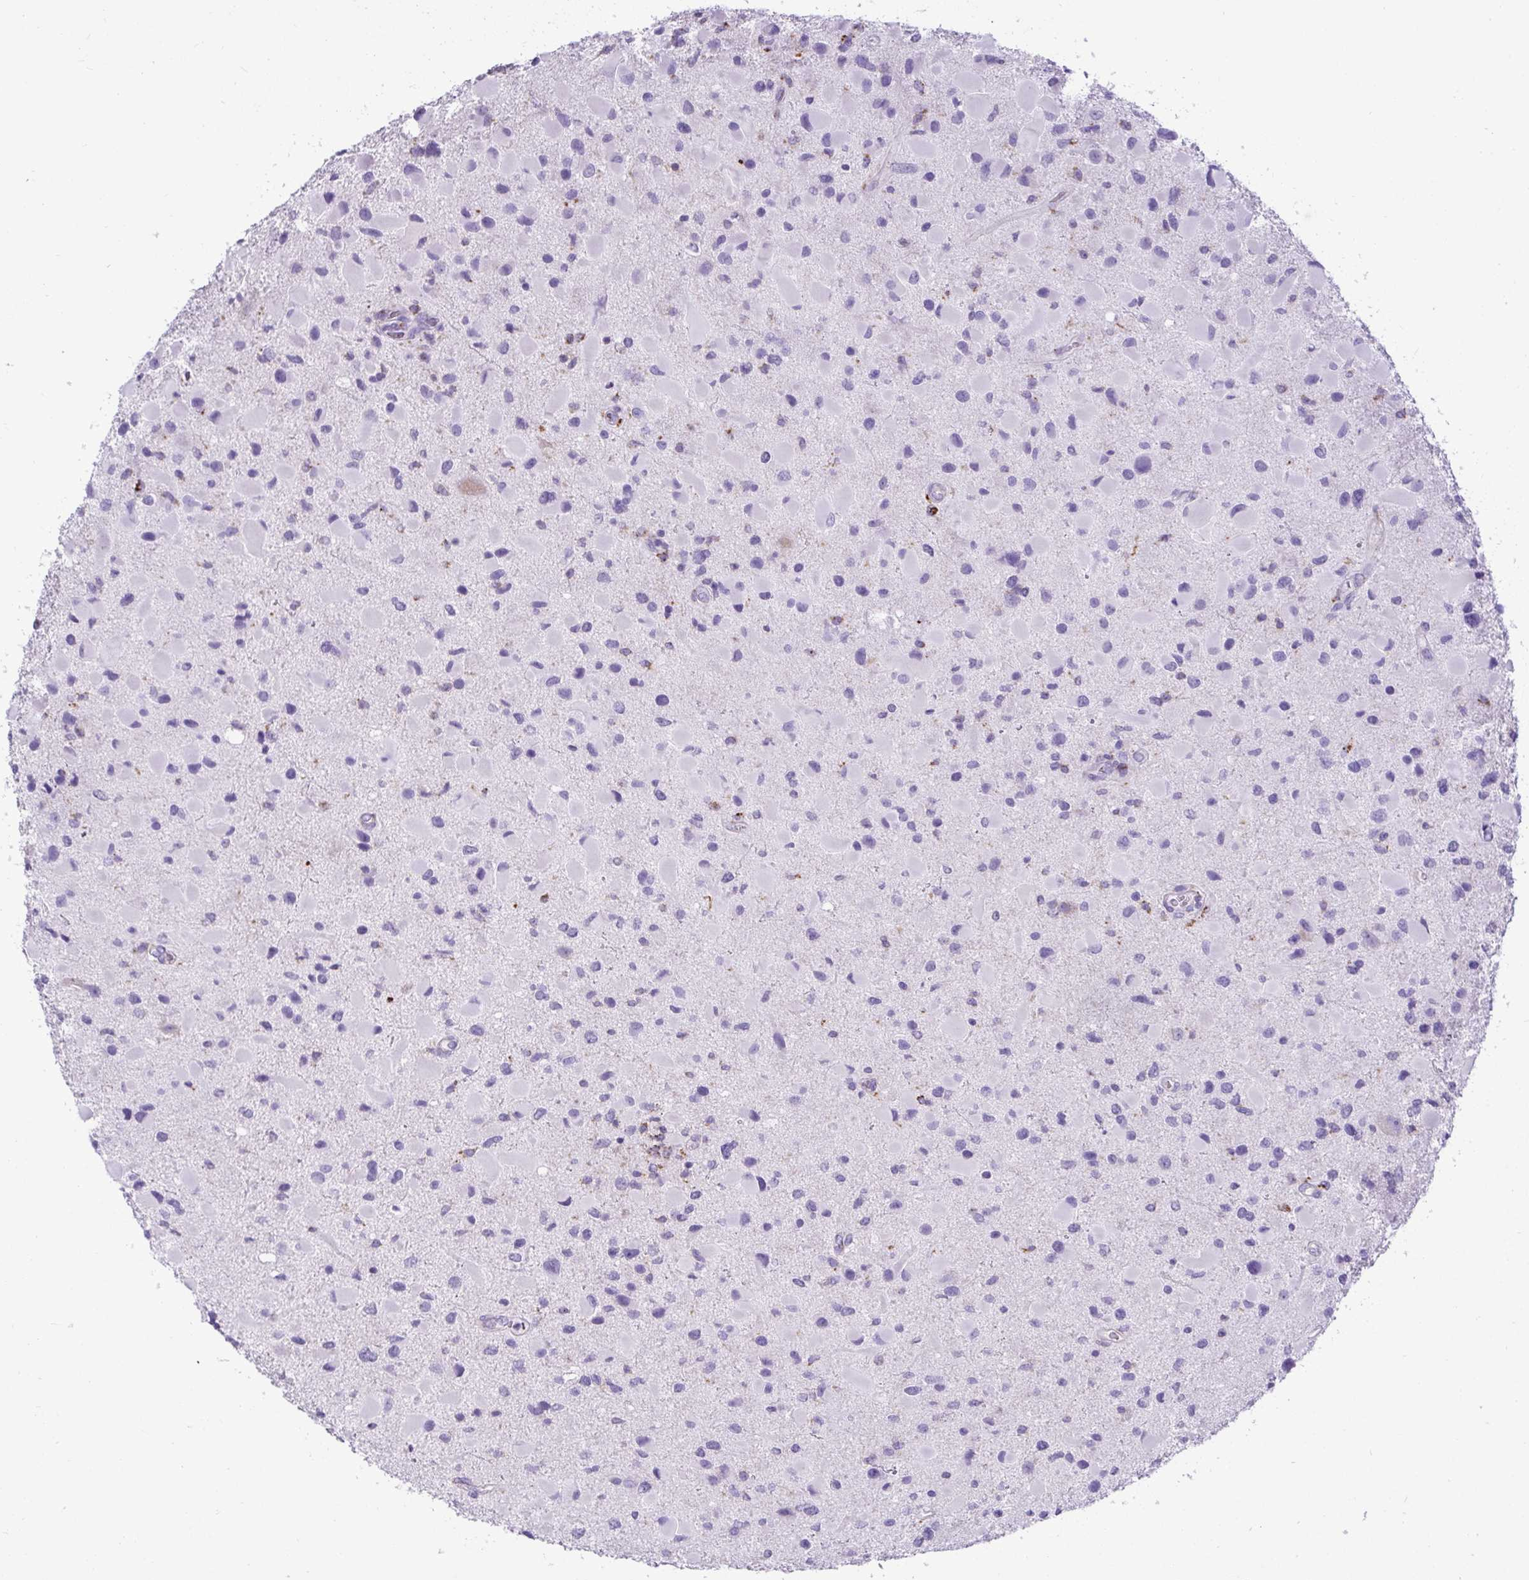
{"staining": {"intensity": "negative", "quantity": "none", "location": "none"}, "tissue": "glioma", "cell_type": "Tumor cells", "image_type": "cancer", "snomed": [{"axis": "morphology", "description": "Glioma, malignant, Low grade"}, {"axis": "topography", "description": "Brain"}], "caption": "Protein analysis of malignant low-grade glioma shows no significant expression in tumor cells.", "gene": "CTSZ", "patient": {"sex": "female", "age": 32}}